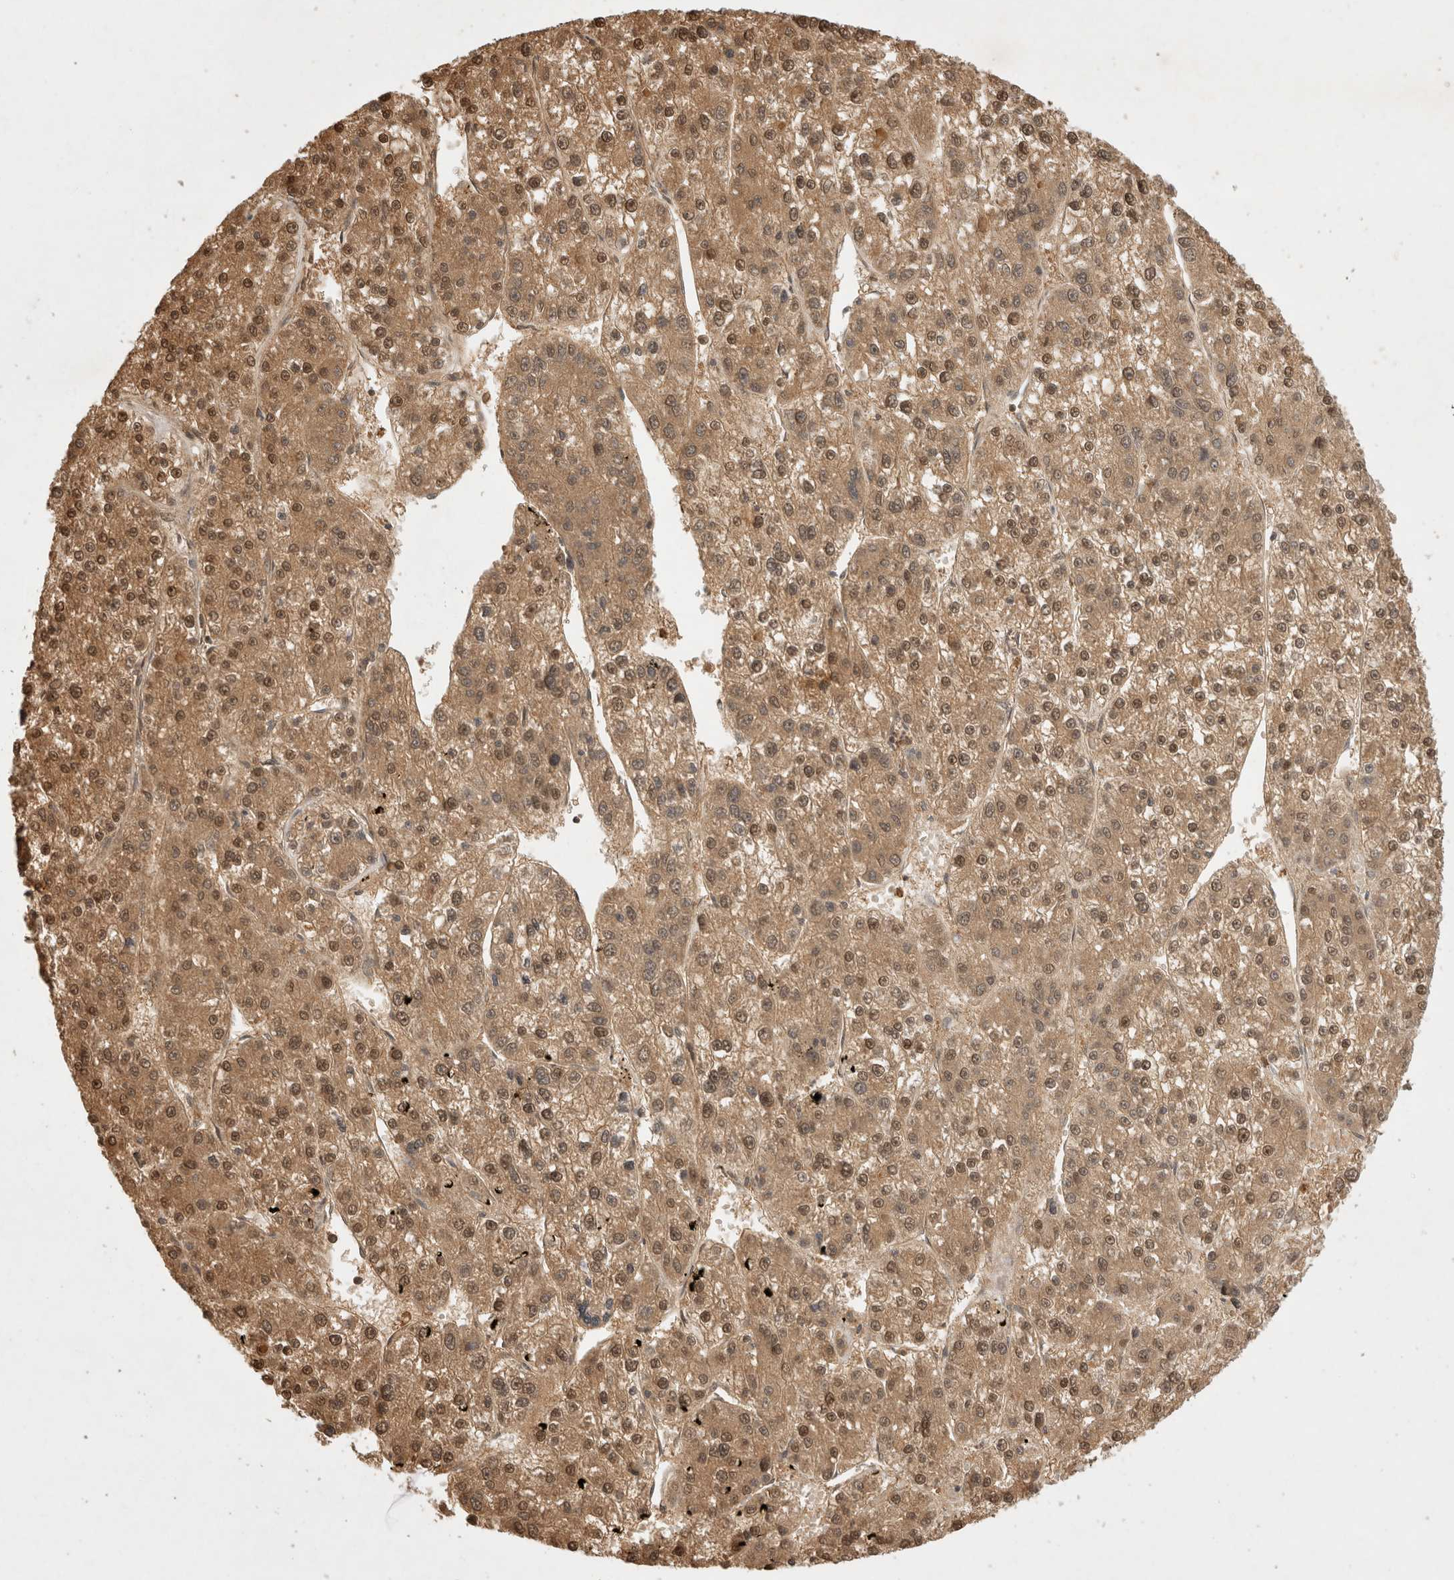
{"staining": {"intensity": "moderate", "quantity": ">75%", "location": "cytoplasmic/membranous,nuclear"}, "tissue": "liver cancer", "cell_type": "Tumor cells", "image_type": "cancer", "snomed": [{"axis": "morphology", "description": "Carcinoma, Hepatocellular, NOS"}, {"axis": "topography", "description": "Liver"}], "caption": "Immunohistochemistry of human liver cancer (hepatocellular carcinoma) displays medium levels of moderate cytoplasmic/membranous and nuclear positivity in about >75% of tumor cells. The staining was performed using DAB to visualize the protein expression in brown, while the nuclei were stained in blue with hematoxylin (Magnification: 20x).", "gene": "PRMT3", "patient": {"sex": "female", "age": 73}}